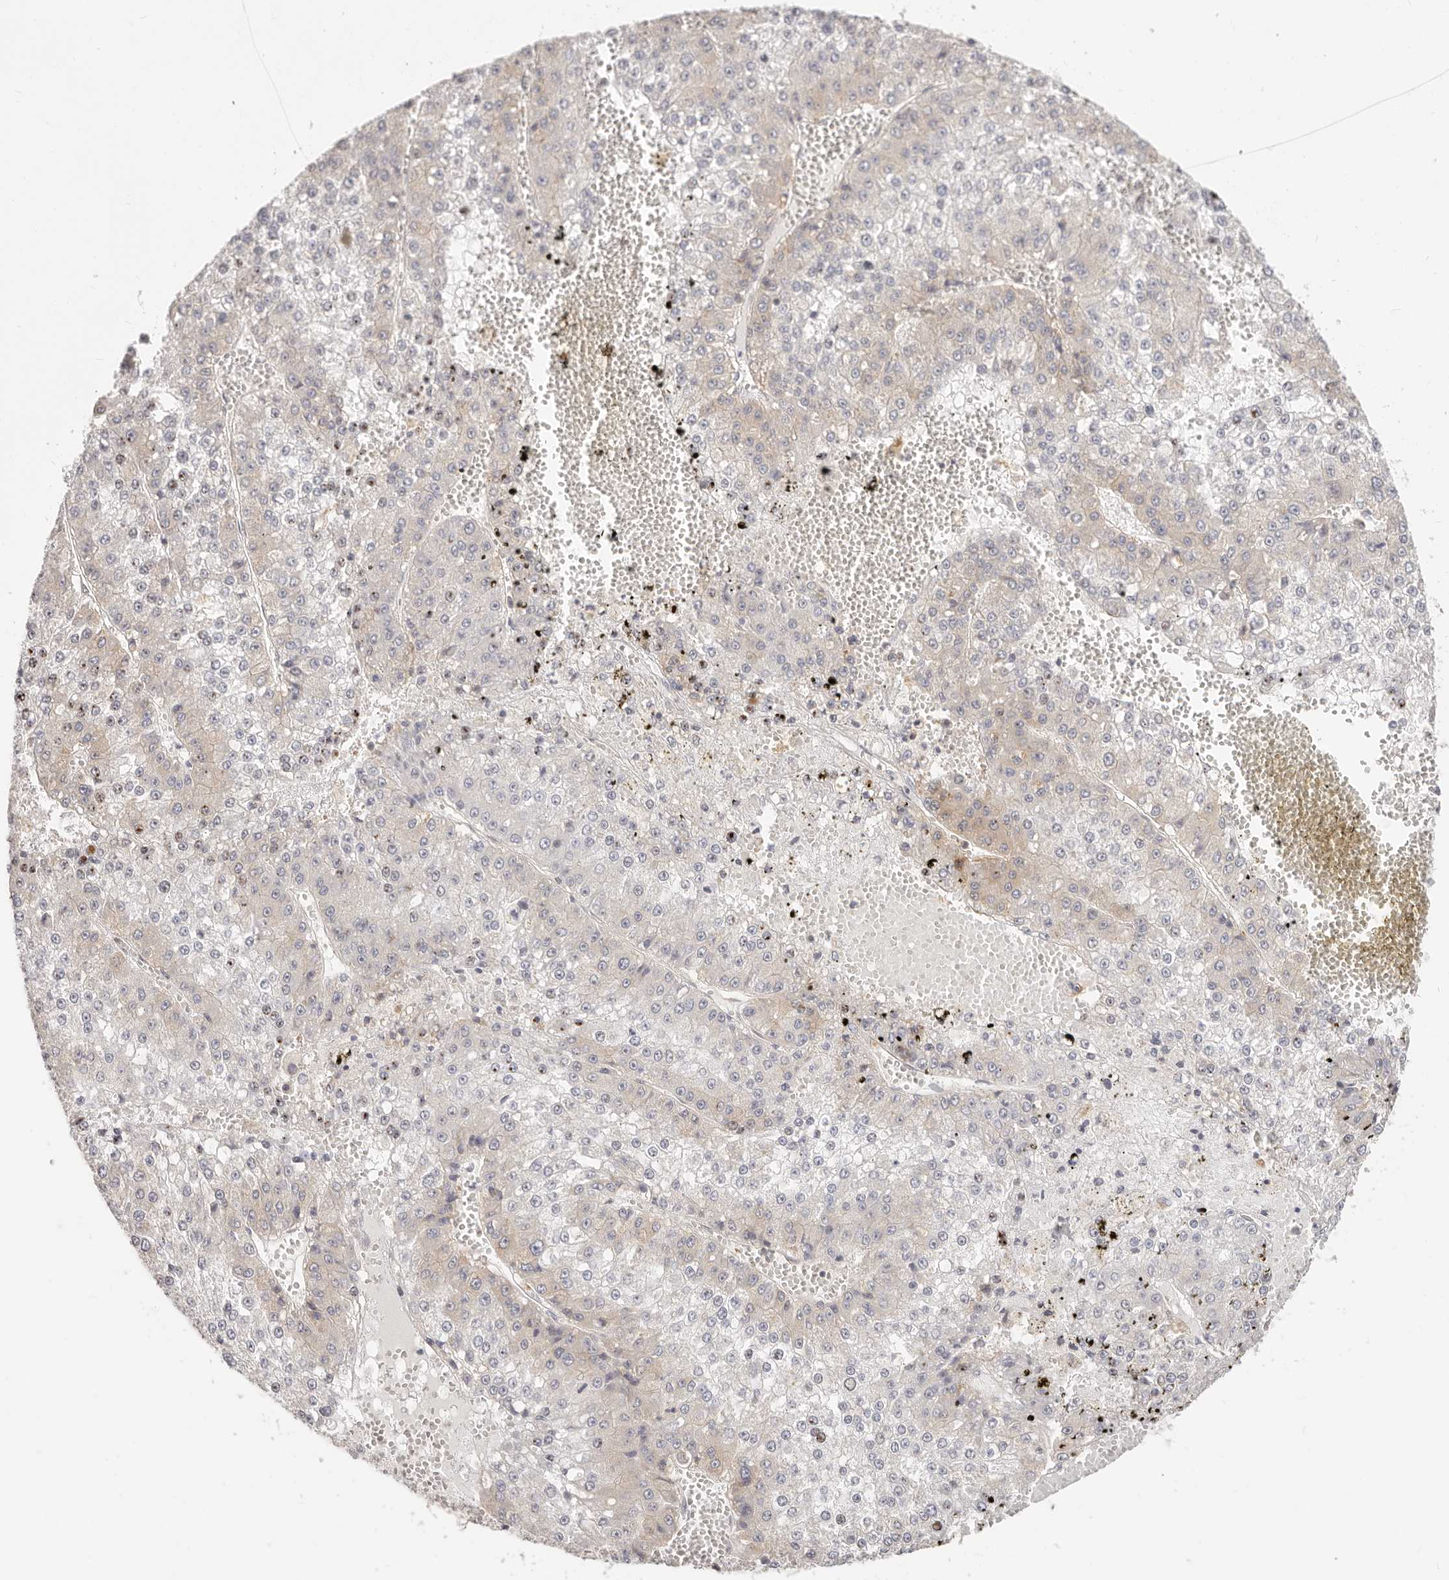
{"staining": {"intensity": "weak", "quantity": "<25%", "location": "cytoplasmic/membranous"}, "tissue": "liver cancer", "cell_type": "Tumor cells", "image_type": "cancer", "snomed": [{"axis": "morphology", "description": "Carcinoma, Hepatocellular, NOS"}, {"axis": "topography", "description": "Liver"}], "caption": "This is an immunohistochemistry photomicrograph of hepatocellular carcinoma (liver). There is no staining in tumor cells.", "gene": "DTNBP1", "patient": {"sex": "female", "age": 73}}